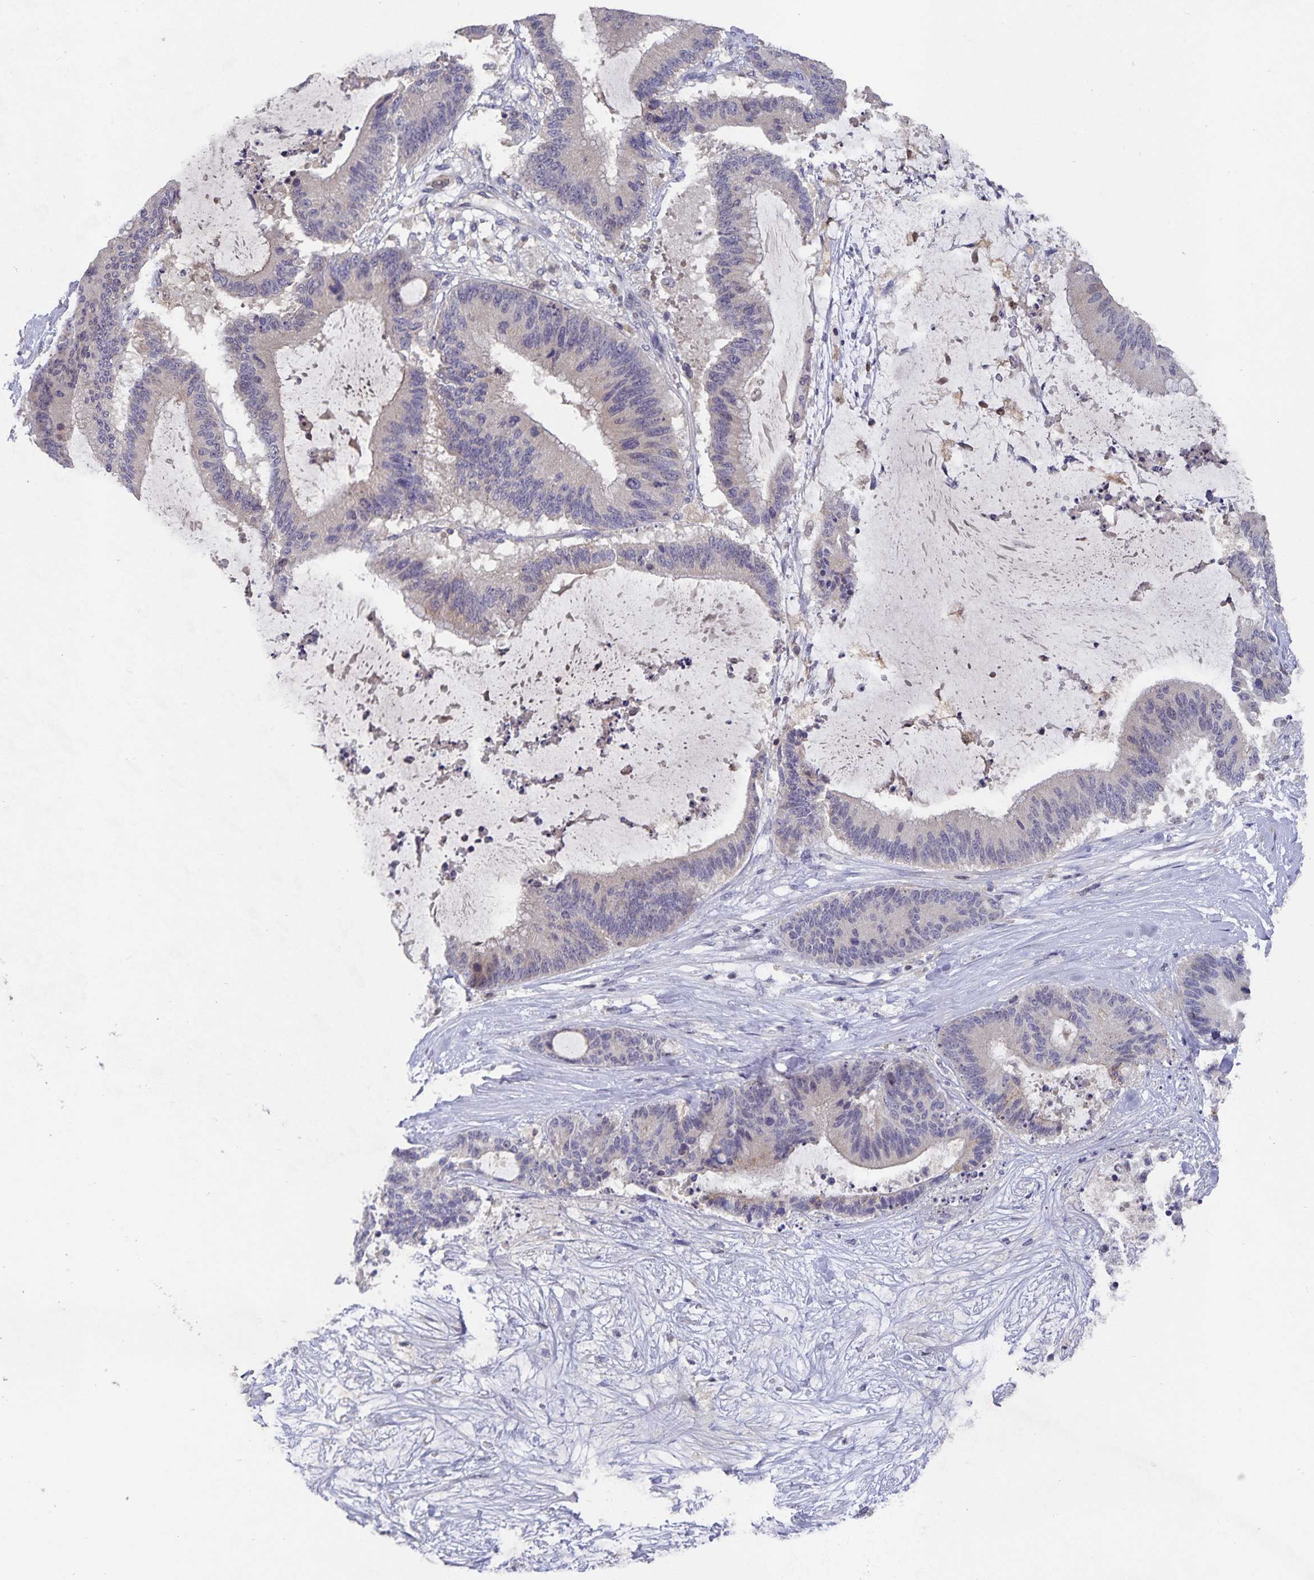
{"staining": {"intensity": "negative", "quantity": "none", "location": "none"}, "tissue": "liver cancer", "cell_type": "Tumor cells", "image_type": "cancer", "snomed": [{"axis": "morphology", "description": "Normal tissue, NOS"}, {"axis": "morphology", "description": "Cholangiocarcinoma"}, {"axis": "topography", "description": "Liver"}, {"axis": "topography", "description": "Peripheral nerve tissue"}], "caption": "There is no significant staining in tumor cells of cholangiocarcinoma (liver).", "gene": "HEPN1", "patient": {"sex": "female", "age": 73}}